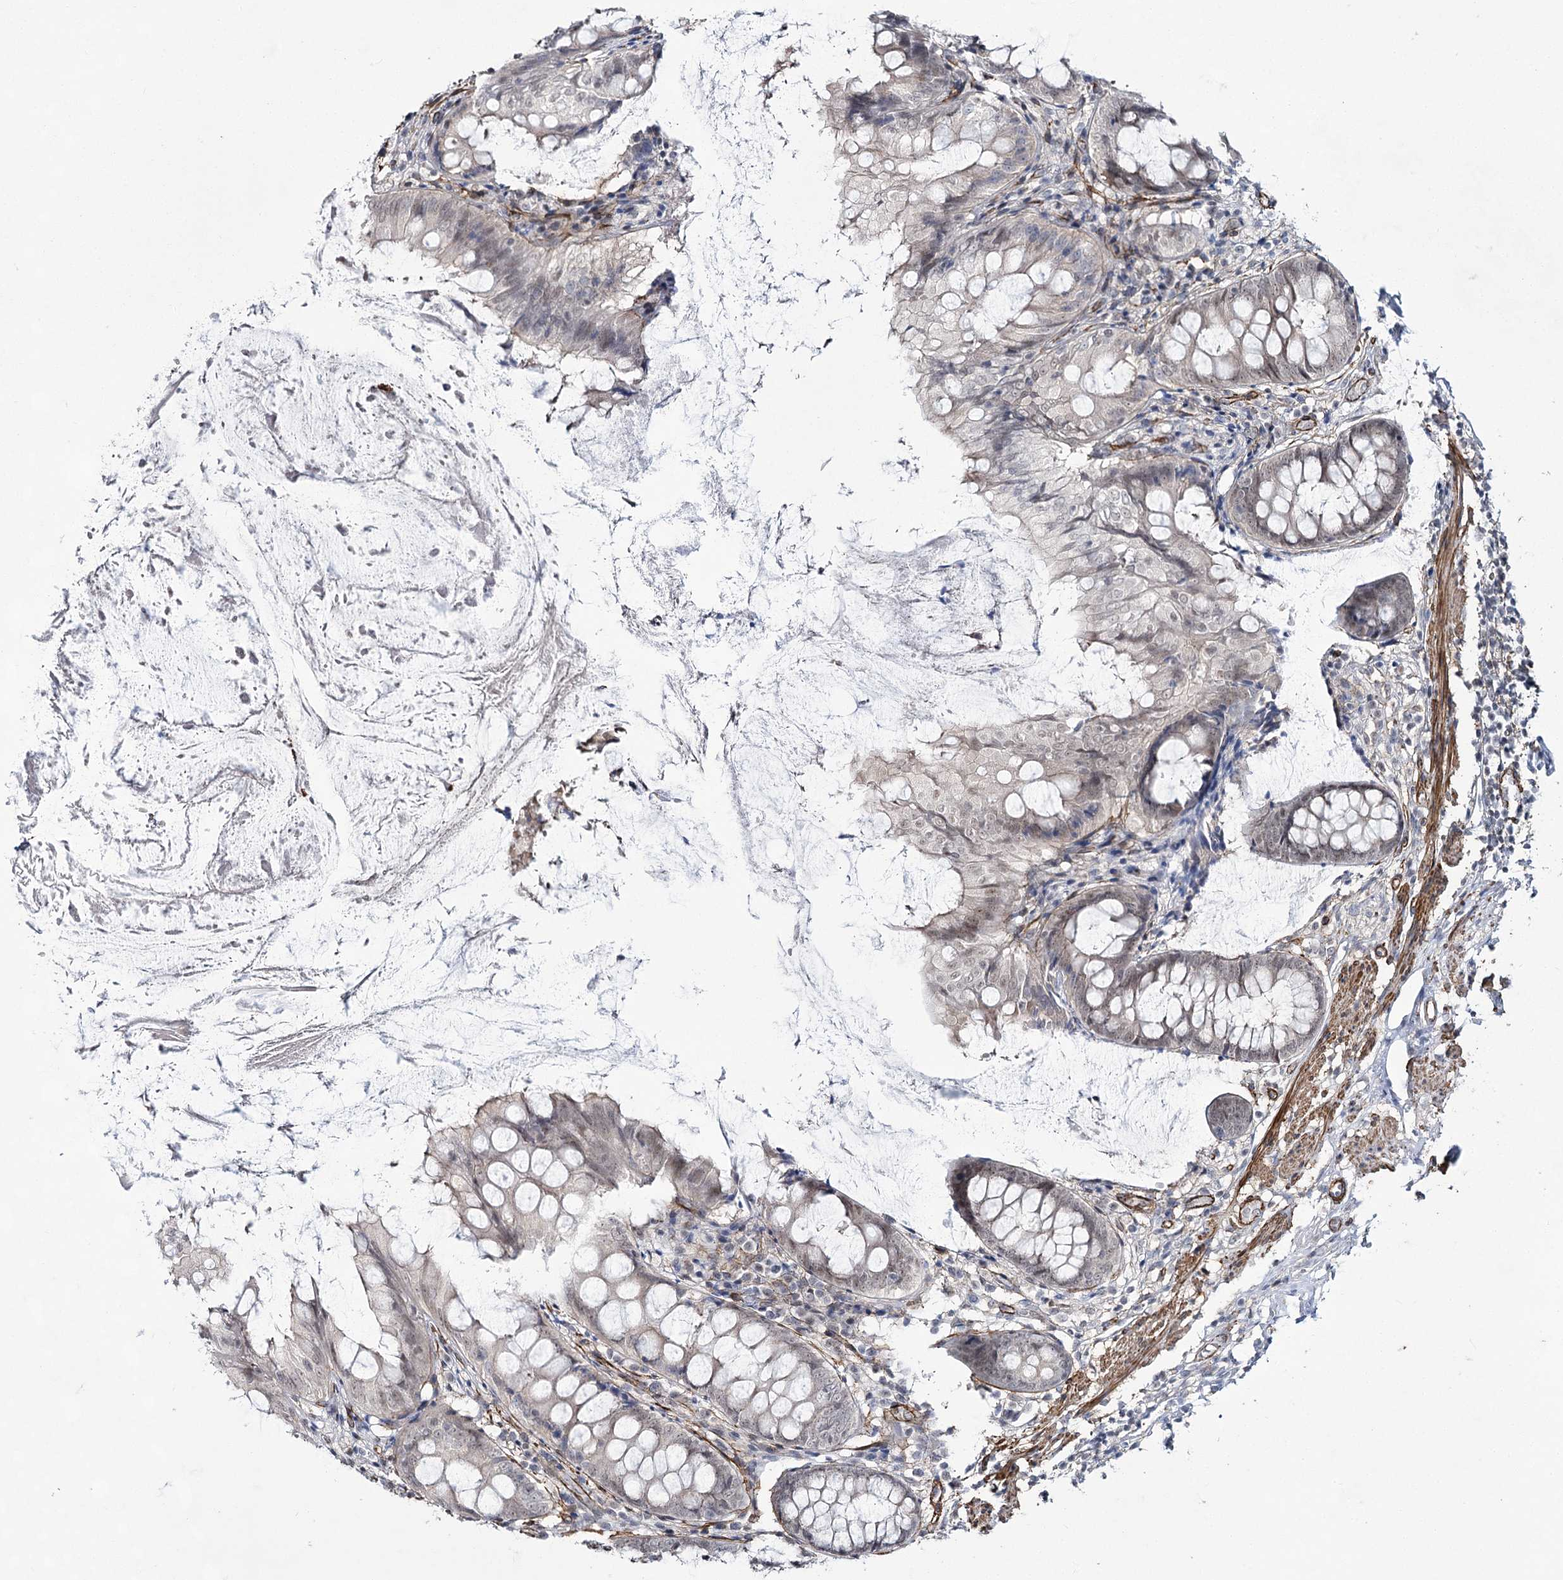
{"staining": {"intensity": "weak", "quantity": "<25%", "location": "cytoplasmic/membranous,nuclear"}, "tissue": "appendix", "cell_type": "Glandular cells", "image_type": "normal", "snomed": [{"axis": "morphology", "description": "Normal tissue, NOS"}, {"axis": "topography", "description": "Appendix"}], "caption": "This is a micrograph of immunohistochemistry staining of benign appendix, which shows no positivity in glandular cells. The staining is performed using DAB brown chromogen with nuclei counter-stained in using hematoxylin.", "gene": "CWF19L1", "patient": {"sex": "female", "age": 77}}